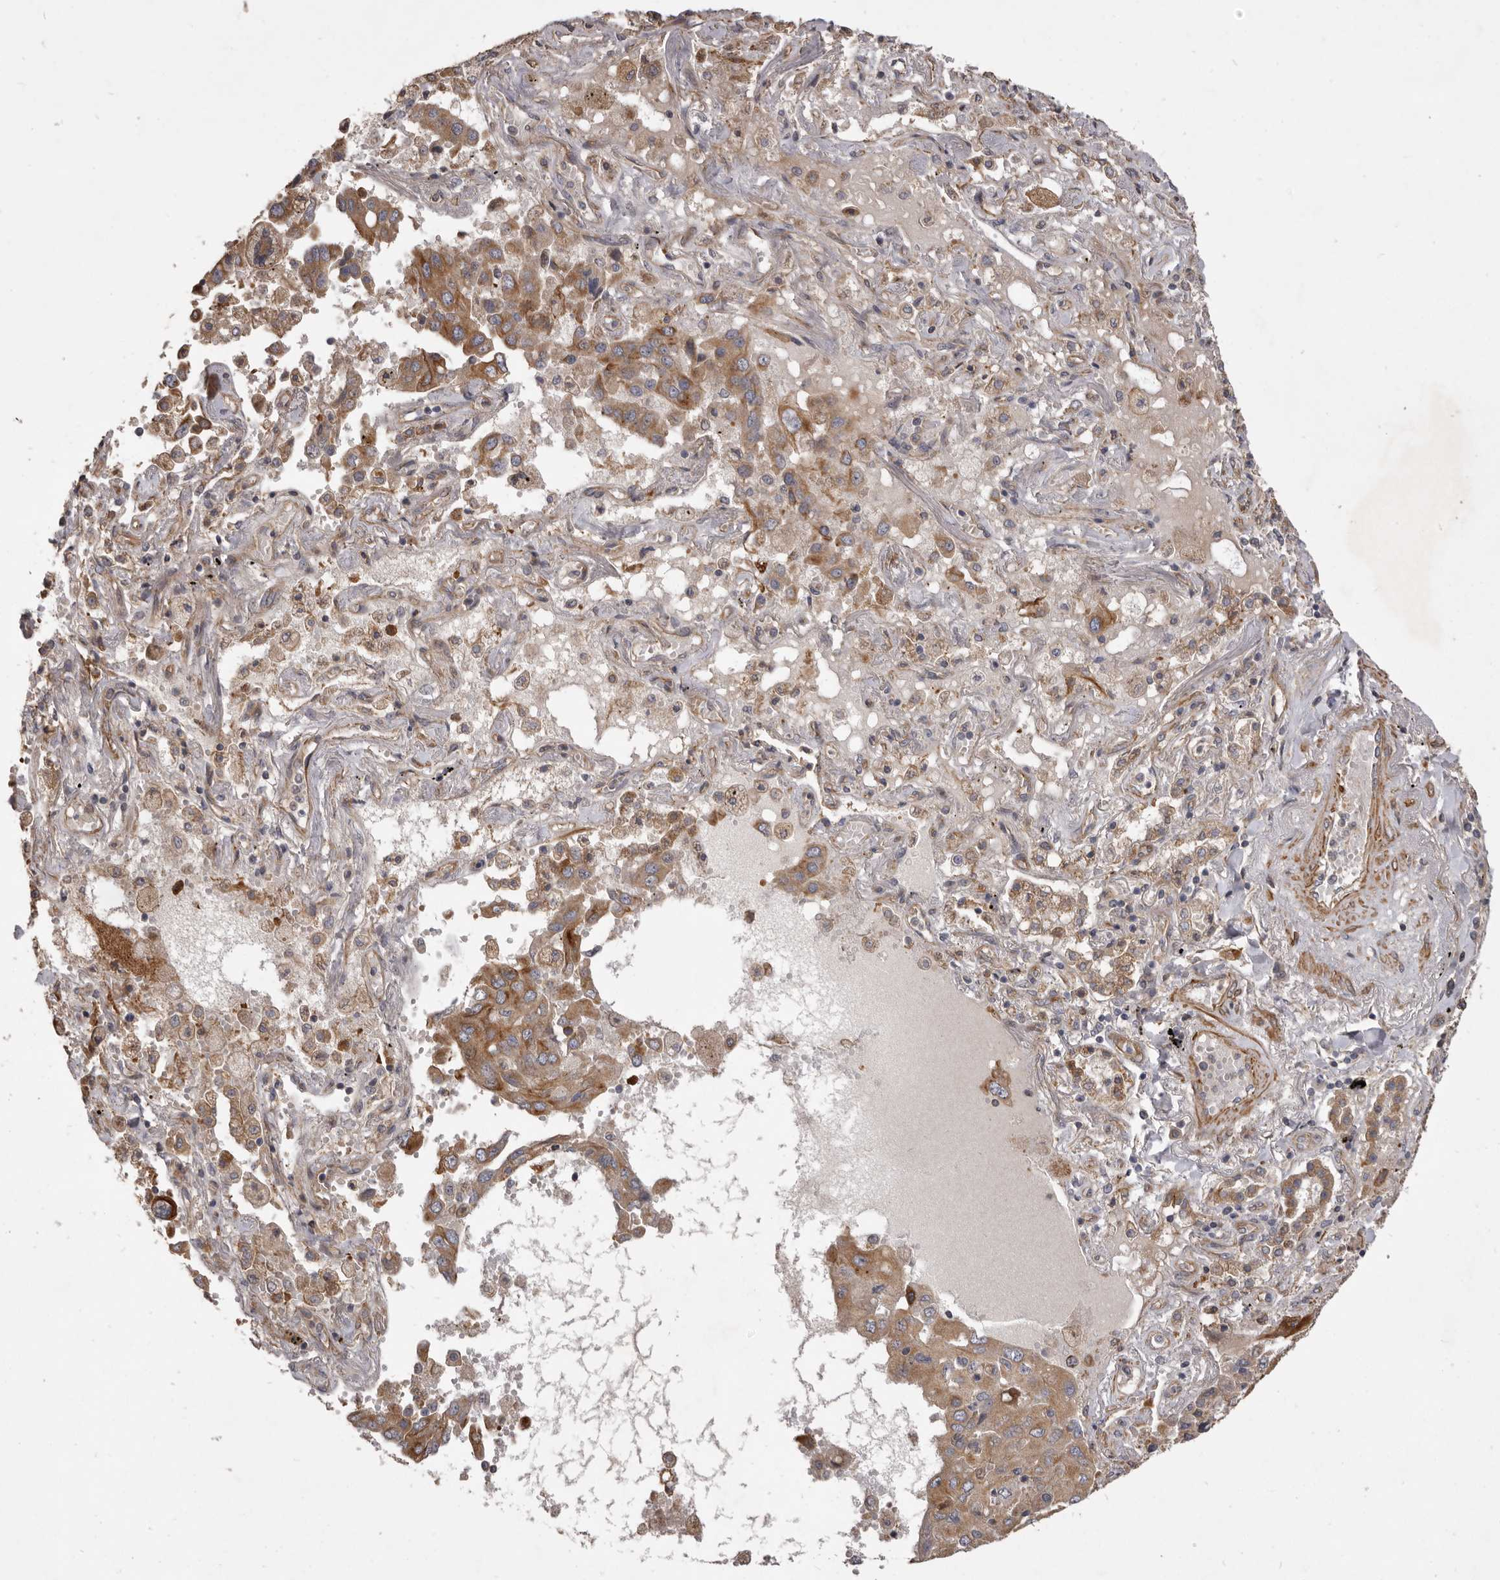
{"staining": {"intensity": "moderate", "quantity": ">75%", "location": "cytoplasmic/membranous"}, "tissue": "lung cancer", "cell_type": "Tumor cells", "image_type": "cancer", "snomed": [{"axis": "morphology", "description": "Adenocarcinoma, NOS"}, {"axis": "topography", "description": "Lung"}], "caption": "Protein expression analysis of human lung cancer (adenocarcinoma) reveals moderate cytoplasmic/membranous expression in about >75% of tumor cells.", "gene": "VPS45", "patient": {"sex": "female", "age": 65}}